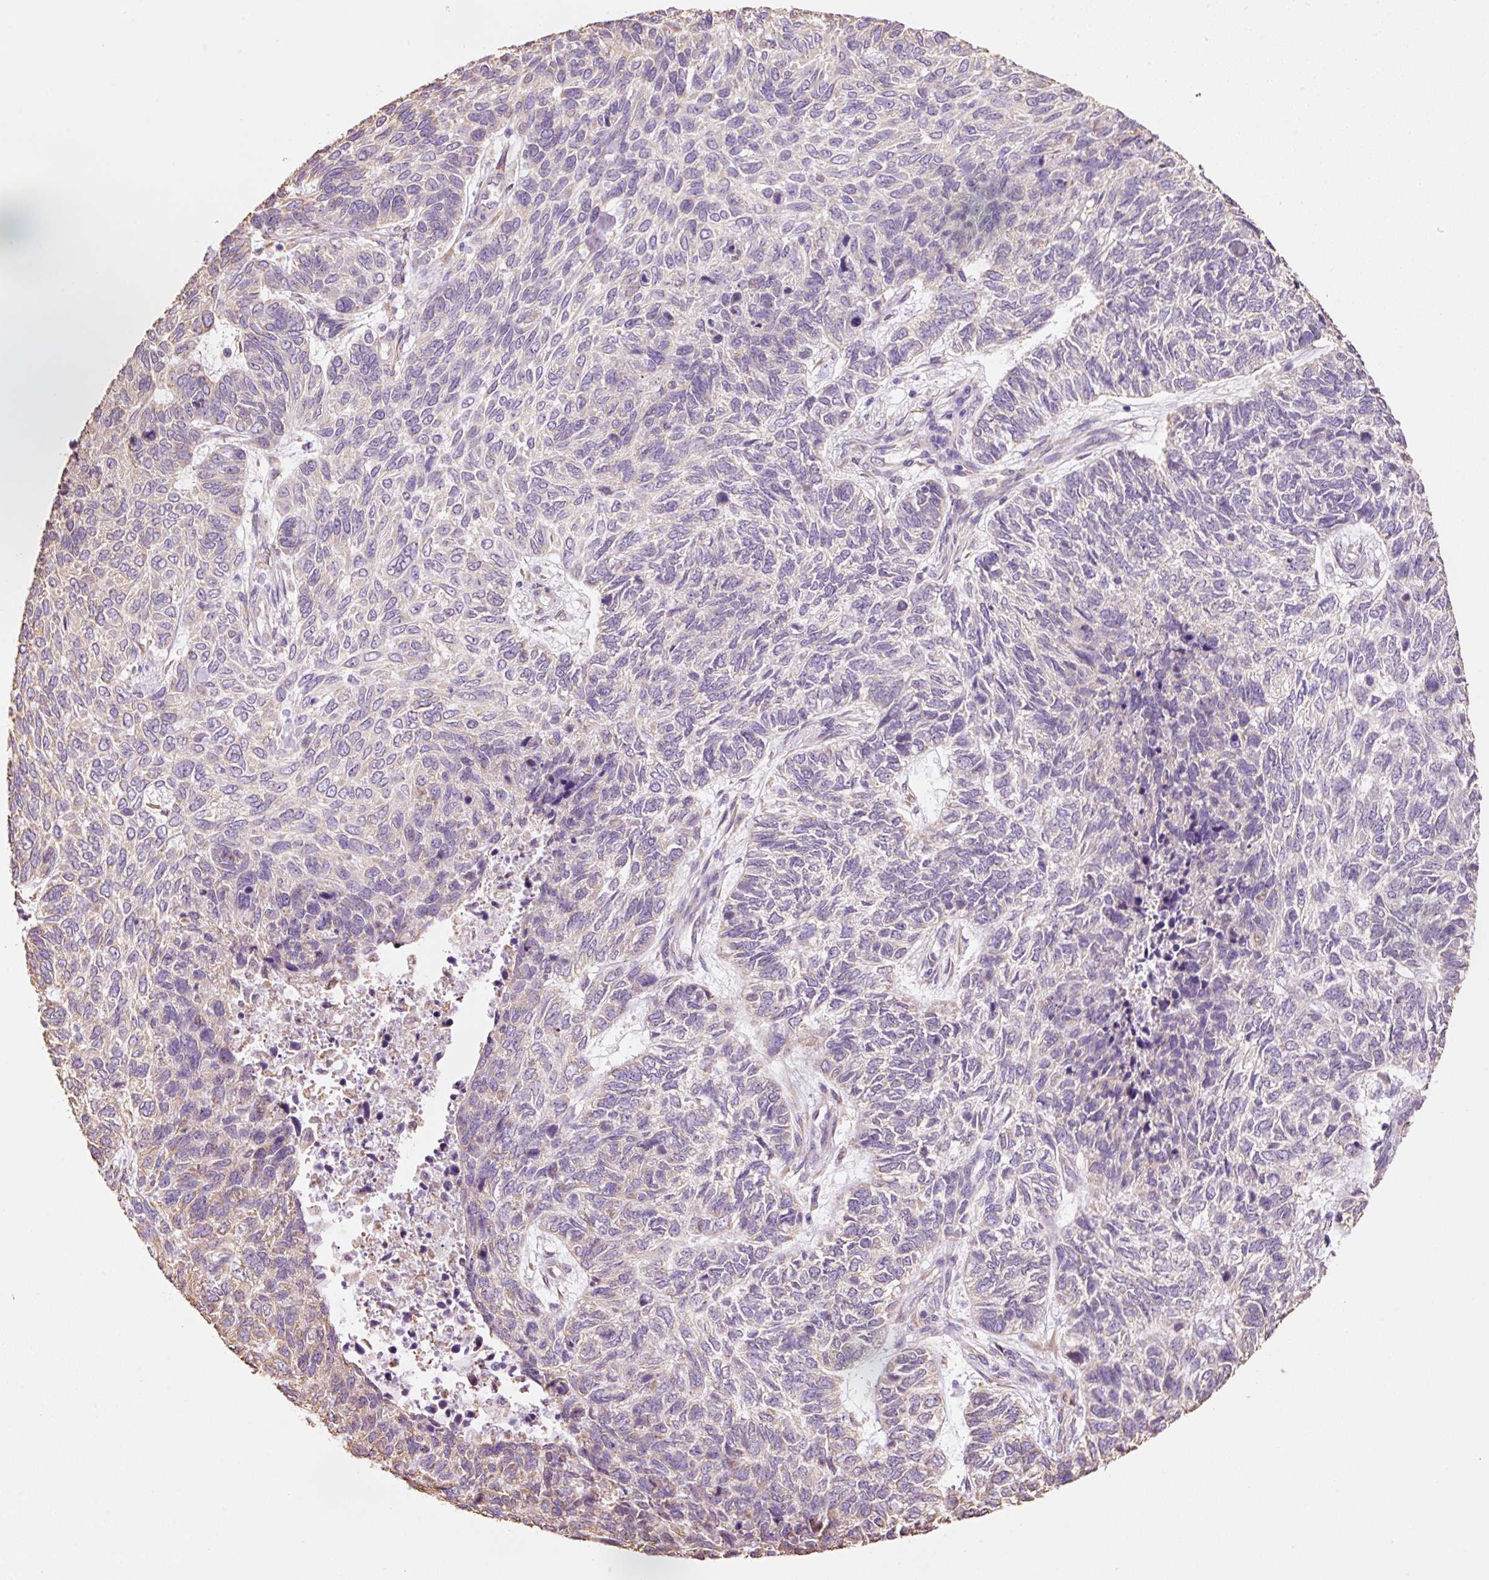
{"staining": {"intensity": "weak", "quantity": "<25%", "location": "cytoplasmic/membranous"}, "tissue": "skin cancer", "cell_type": "Tumor cells", "image_type": "cancer", "snomed": [{"axis": "morphology", "description": "Basal cell carcinoma"}, {"axis": "topography", "description": "Skin"}], "caption": "Tumor cells show no significant protein staining in basal cell carcinoma (skin).", "gene": "GCG", "patient": {"sex": "female", "age": 65}}